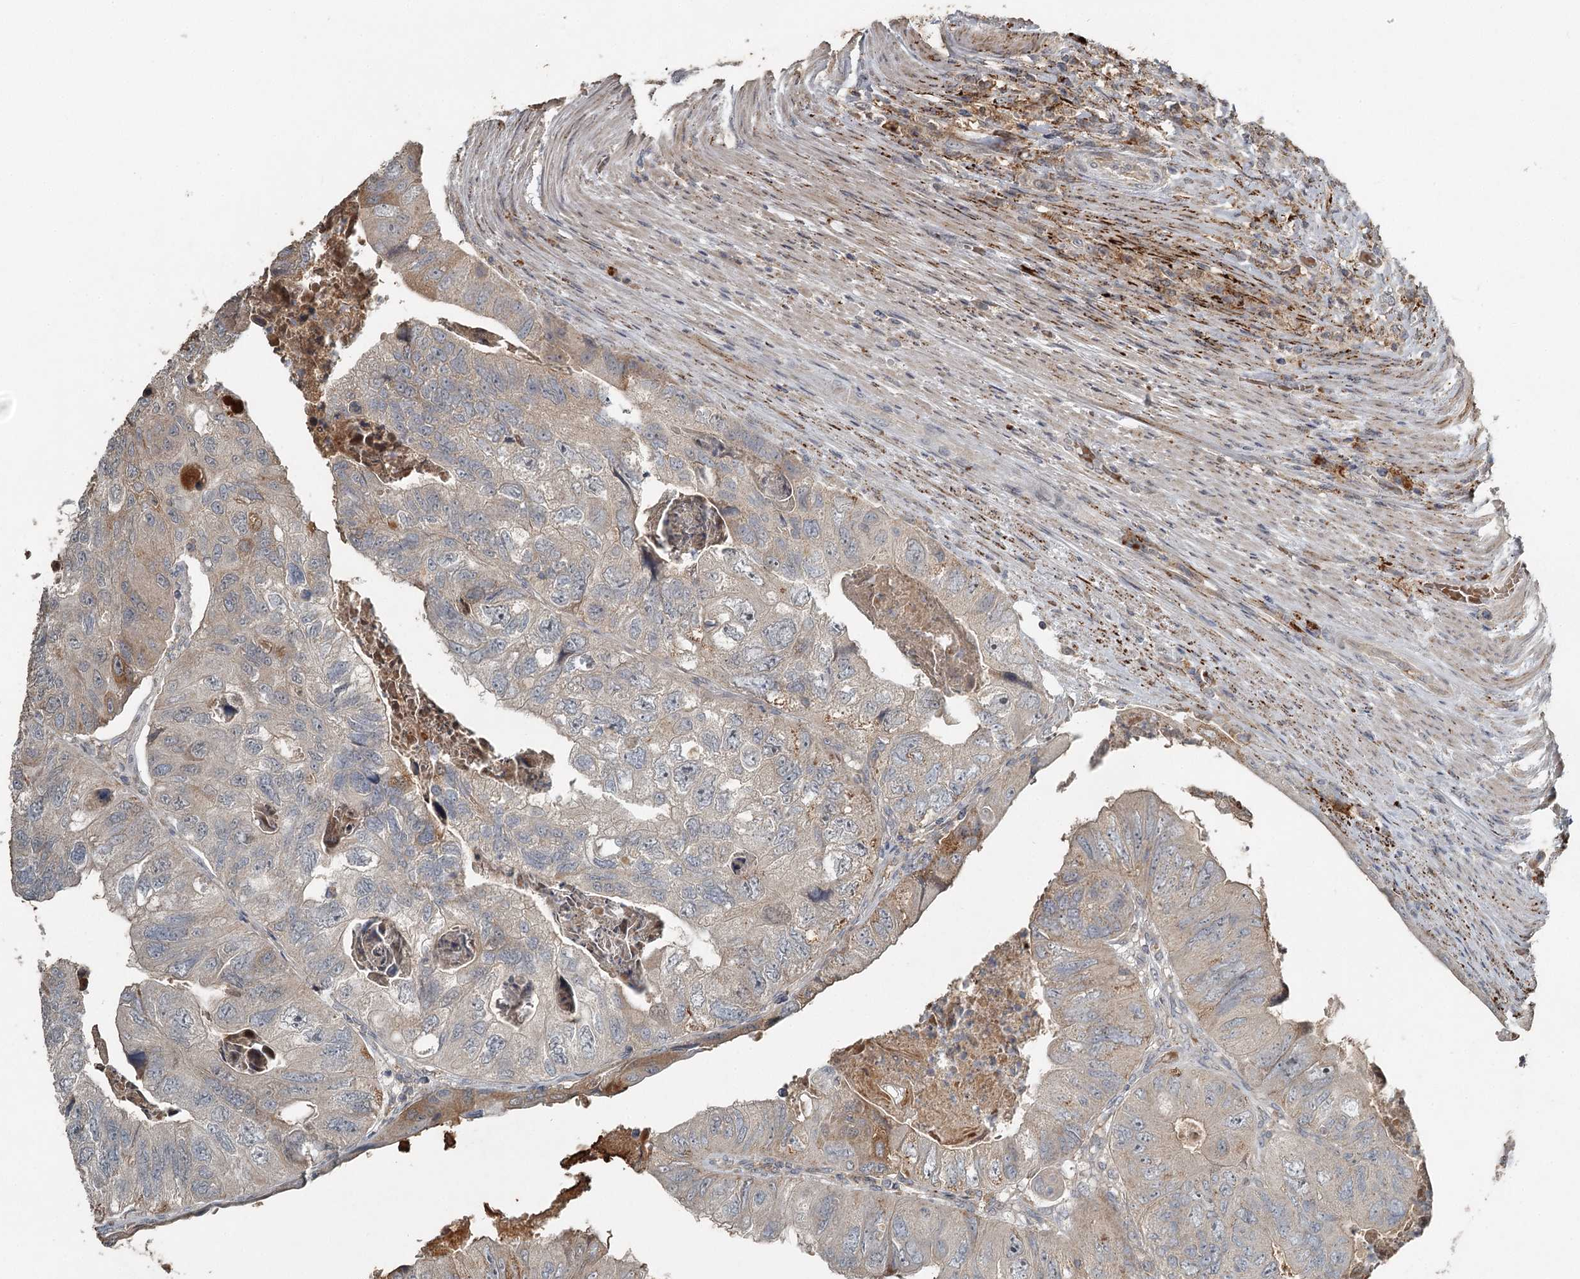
{"staining": {"intensity": "moderate", "quantity": "<25%", "location": "cytoplasmic/membranous"}, "tissue": "colorectal cancer", "cell_type": "Tumor cells", "image_type": "cancer", "snomed": [{"axis": "morphology", "description": "Adenocarcinoma, NOS"}, {"axis": "topography", "description": "Rectum"}], "caption": "The immunohistochemical stain highlights moderate cytoplasmic/membranous positivity in tumor cells of adenocarcinoma (colorectal) tissue. The staining is performed using DAB brown chromogen to label protein expression. The nuclei are counter-stained blue using hematoxylin.", "gene": "SLC39A8", "patient": {"sex": "male", "age": 63}}